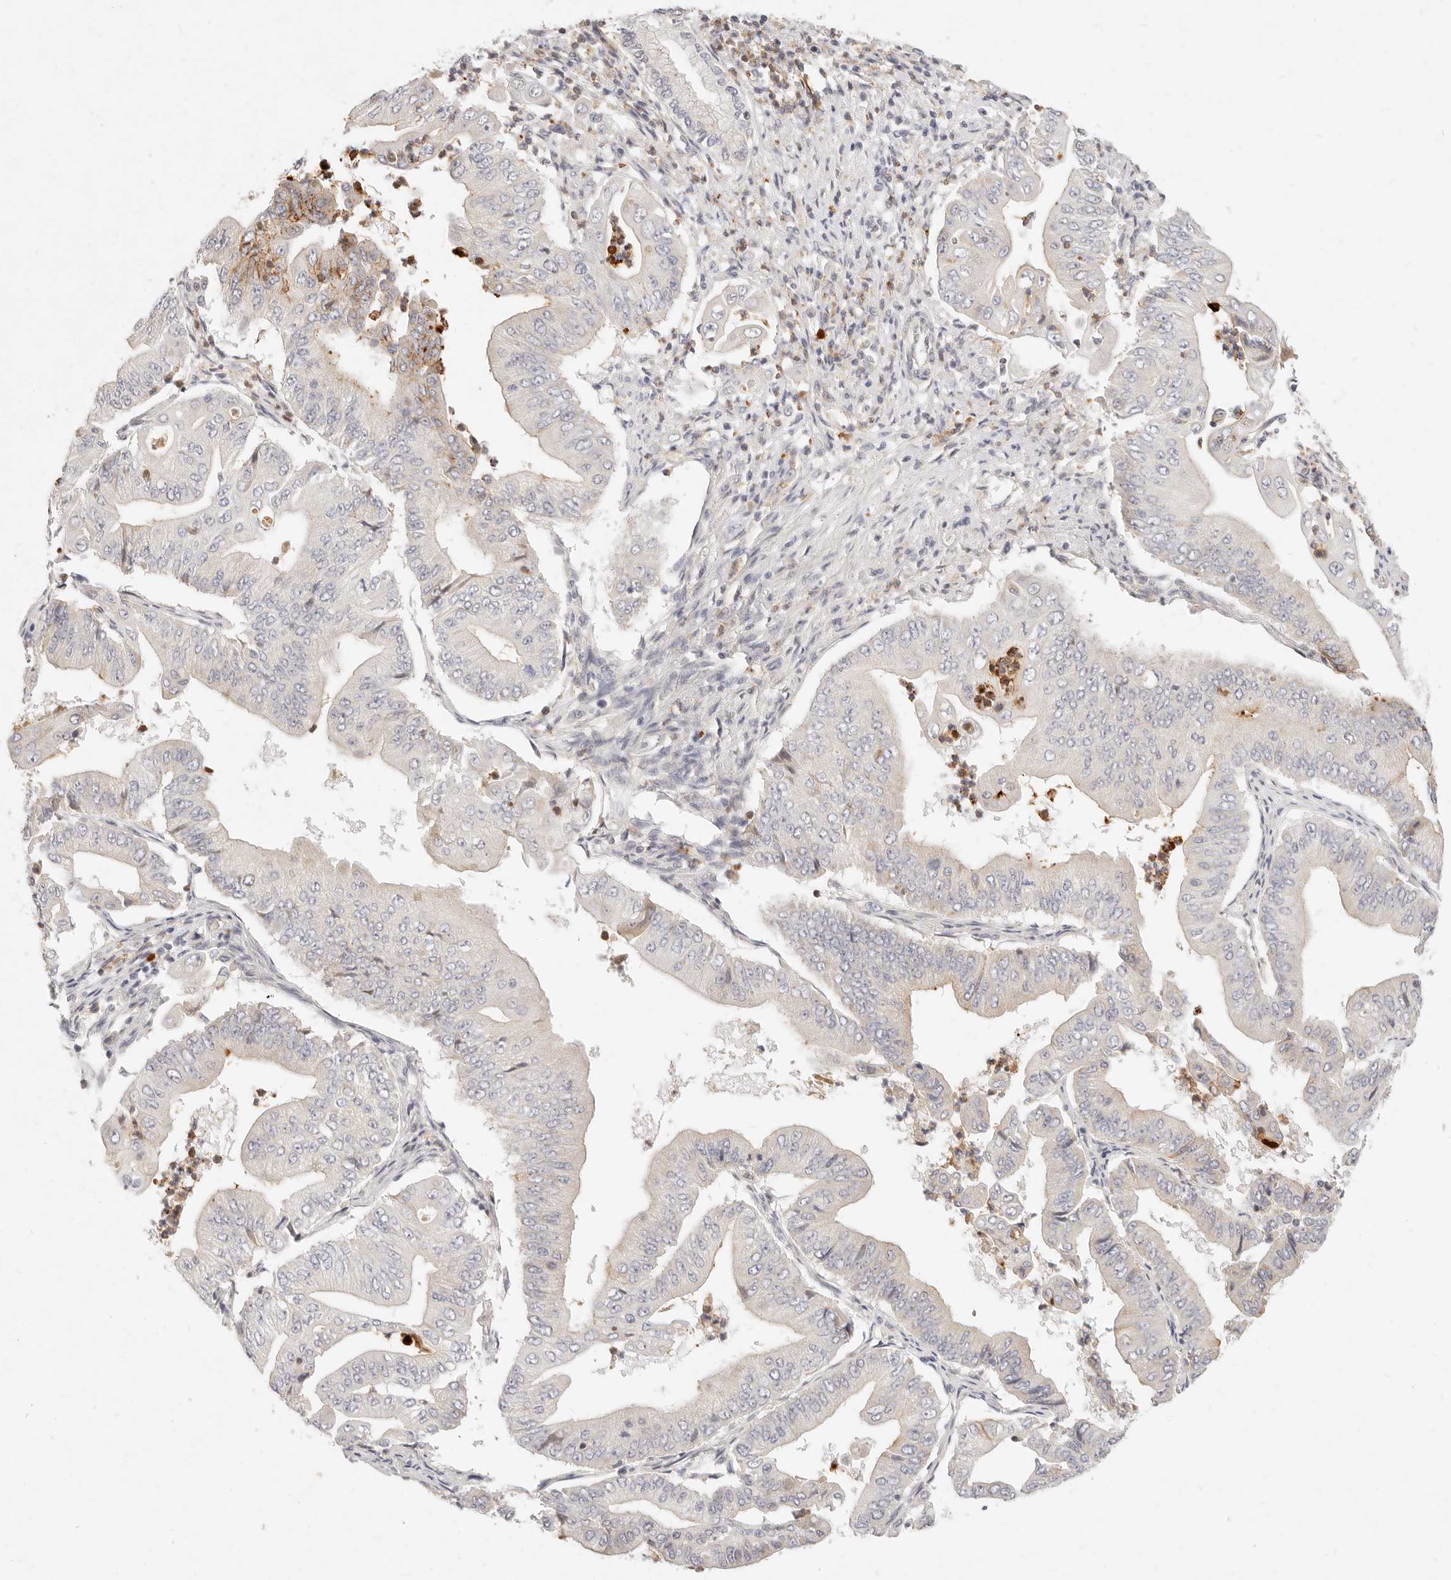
{"staining": {"intensity": "negative", "quantity": "none", "location": "none"}, "tissue": "pancreatic cancer", "cell_type": "Tumor cells", "image_type": "cancer", "snomed": [{"axis": "morphology", "description": "Adenocarcinoma, NOS"}, {"axis": "topography", "description": "Pancreas"}], "caption": "IHC histopathology image of pancreatic adenocarcinoma stained for a protein (brown), which exhibits no positivity in tumor cells.", "gene": "ASCL3", "patient": {"sex": "female", "age": 77}}